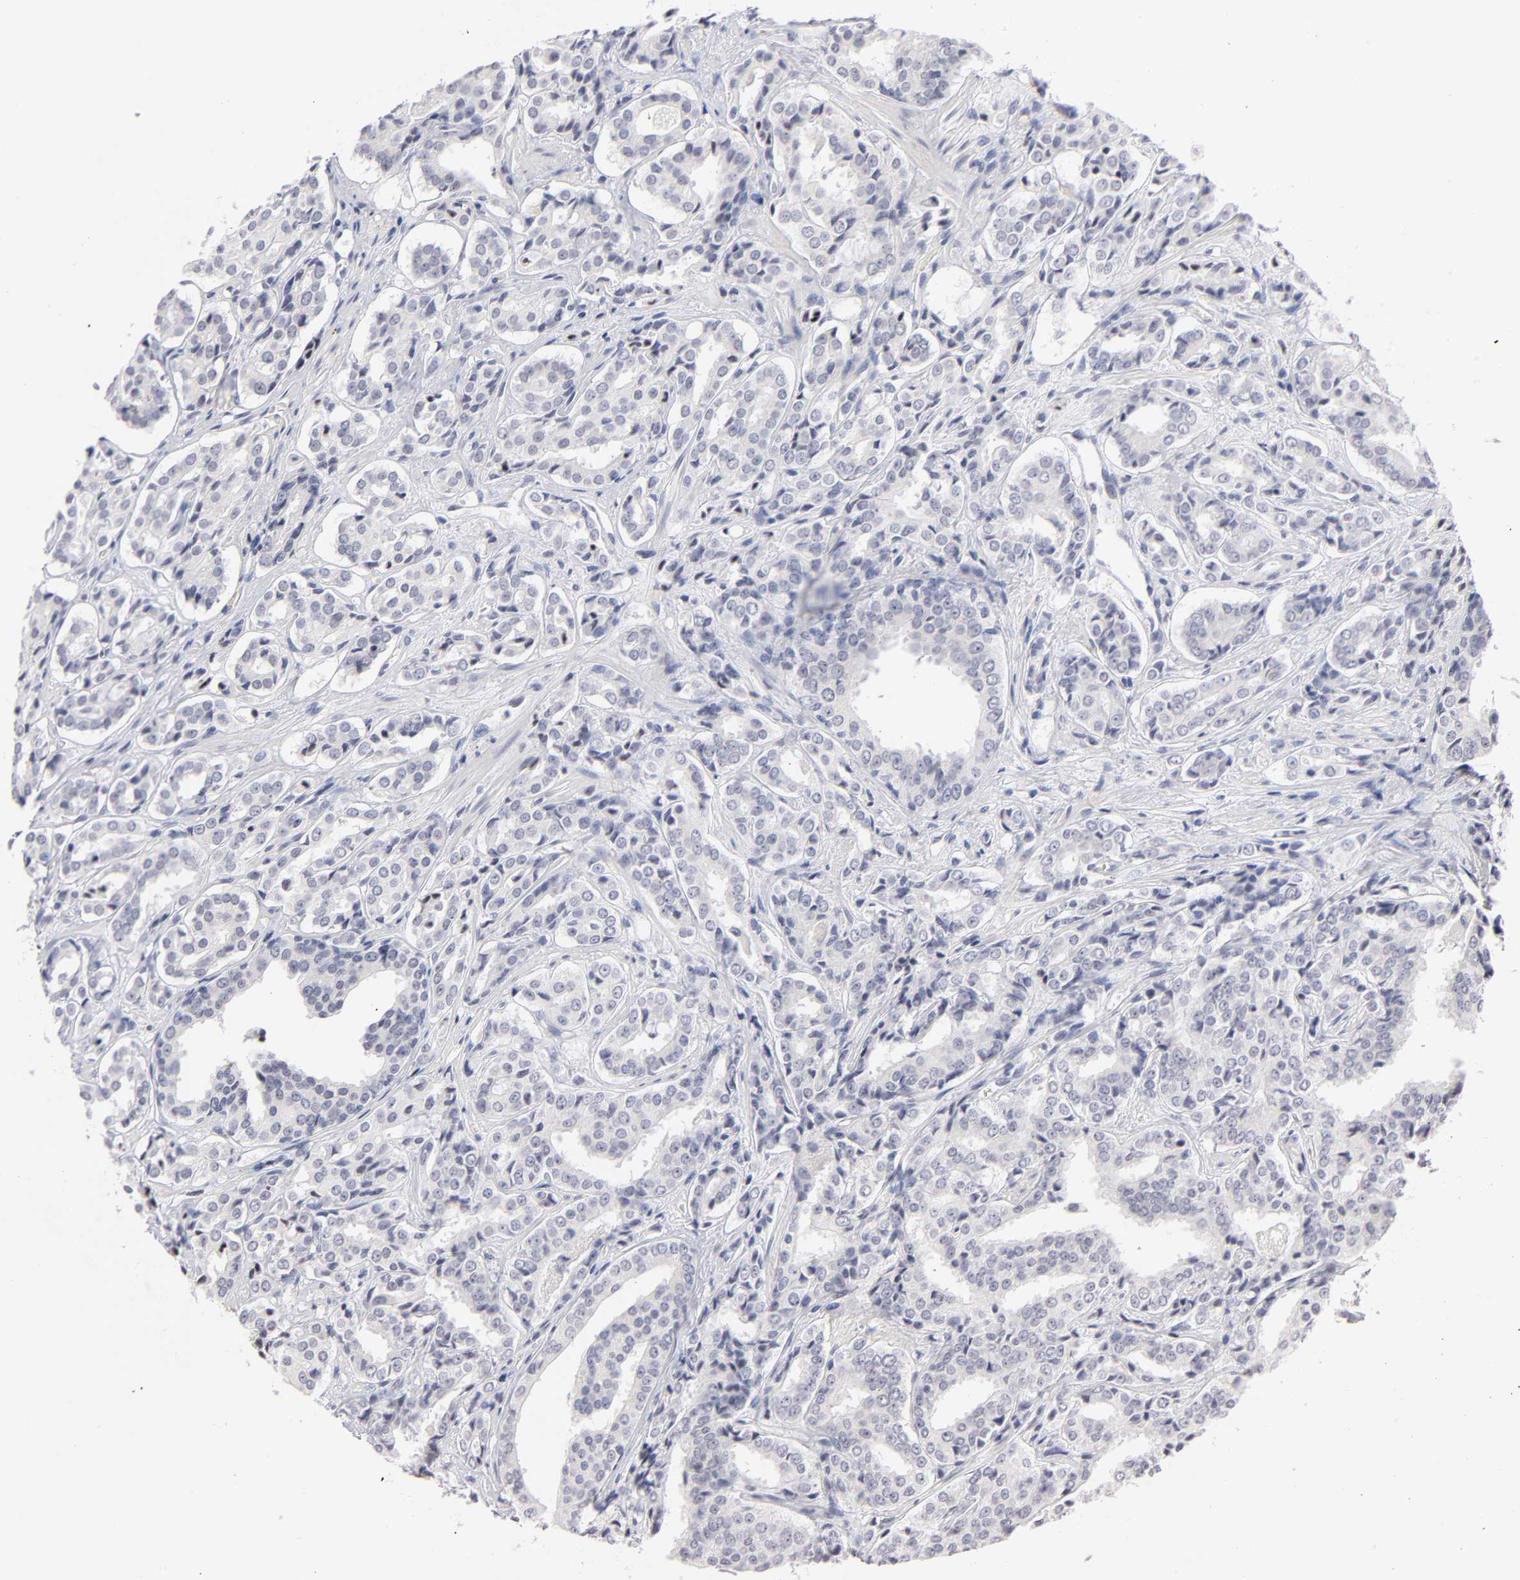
{"staining": {"intensity": "negative", "quantity": "none", "location": "none"}, "tissue": "prostate cancer", "cell_type": "Tumor cells", "image_type": "cancer", "snomed": [{"axis": "morphology", "description": "Adenocarcinoma, Medium grade"}, {"axis": "topography", "description": "Prostate"}], "caption": "Tumor cells are negative for protein expression in human prostate cancer. (DAB IHC visualized using brightfield microscopy, high magnification).", "gene": "KHNYN", "patient": {"sex": "male", "age": 60}}